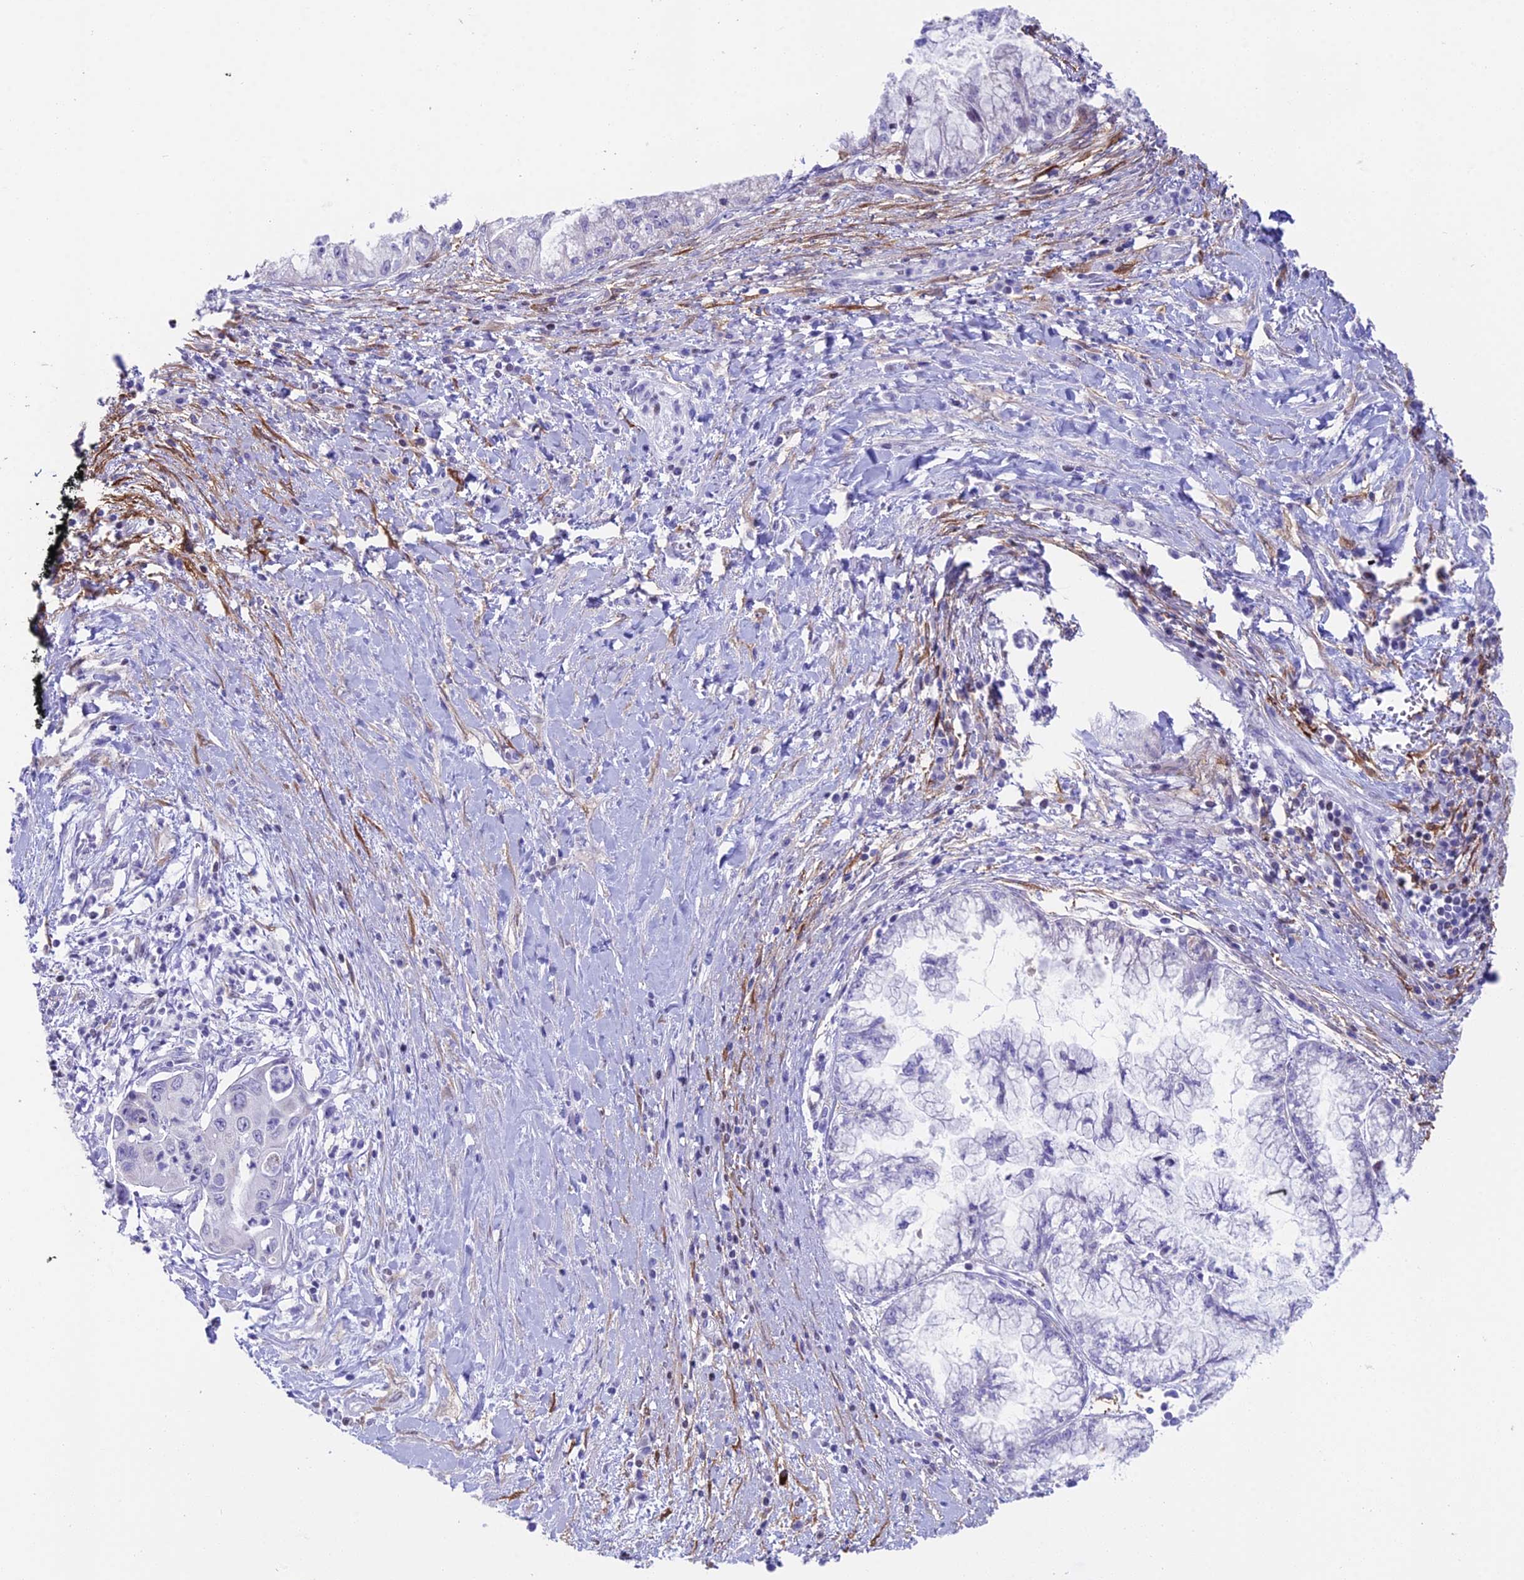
{"staining": {"intensity": "negative", "quantity": "none", "location": "none"}, "tissue": "pancreatic cancer", "cell_type": "Tumor cells", "image_type": "cancer", "snomed": [{"axis": "morphology", "description": "Adenocarcinoma, NOS"}, {"axis": "topography", "description": "Pancreas"}], "caption": "Protein analysis of adenocarcinoma (pancreatic) reveals no significant positivity in tumor cells.", "gene": "CC2D2A", "patient": {"sex": "male", "age": 73}}